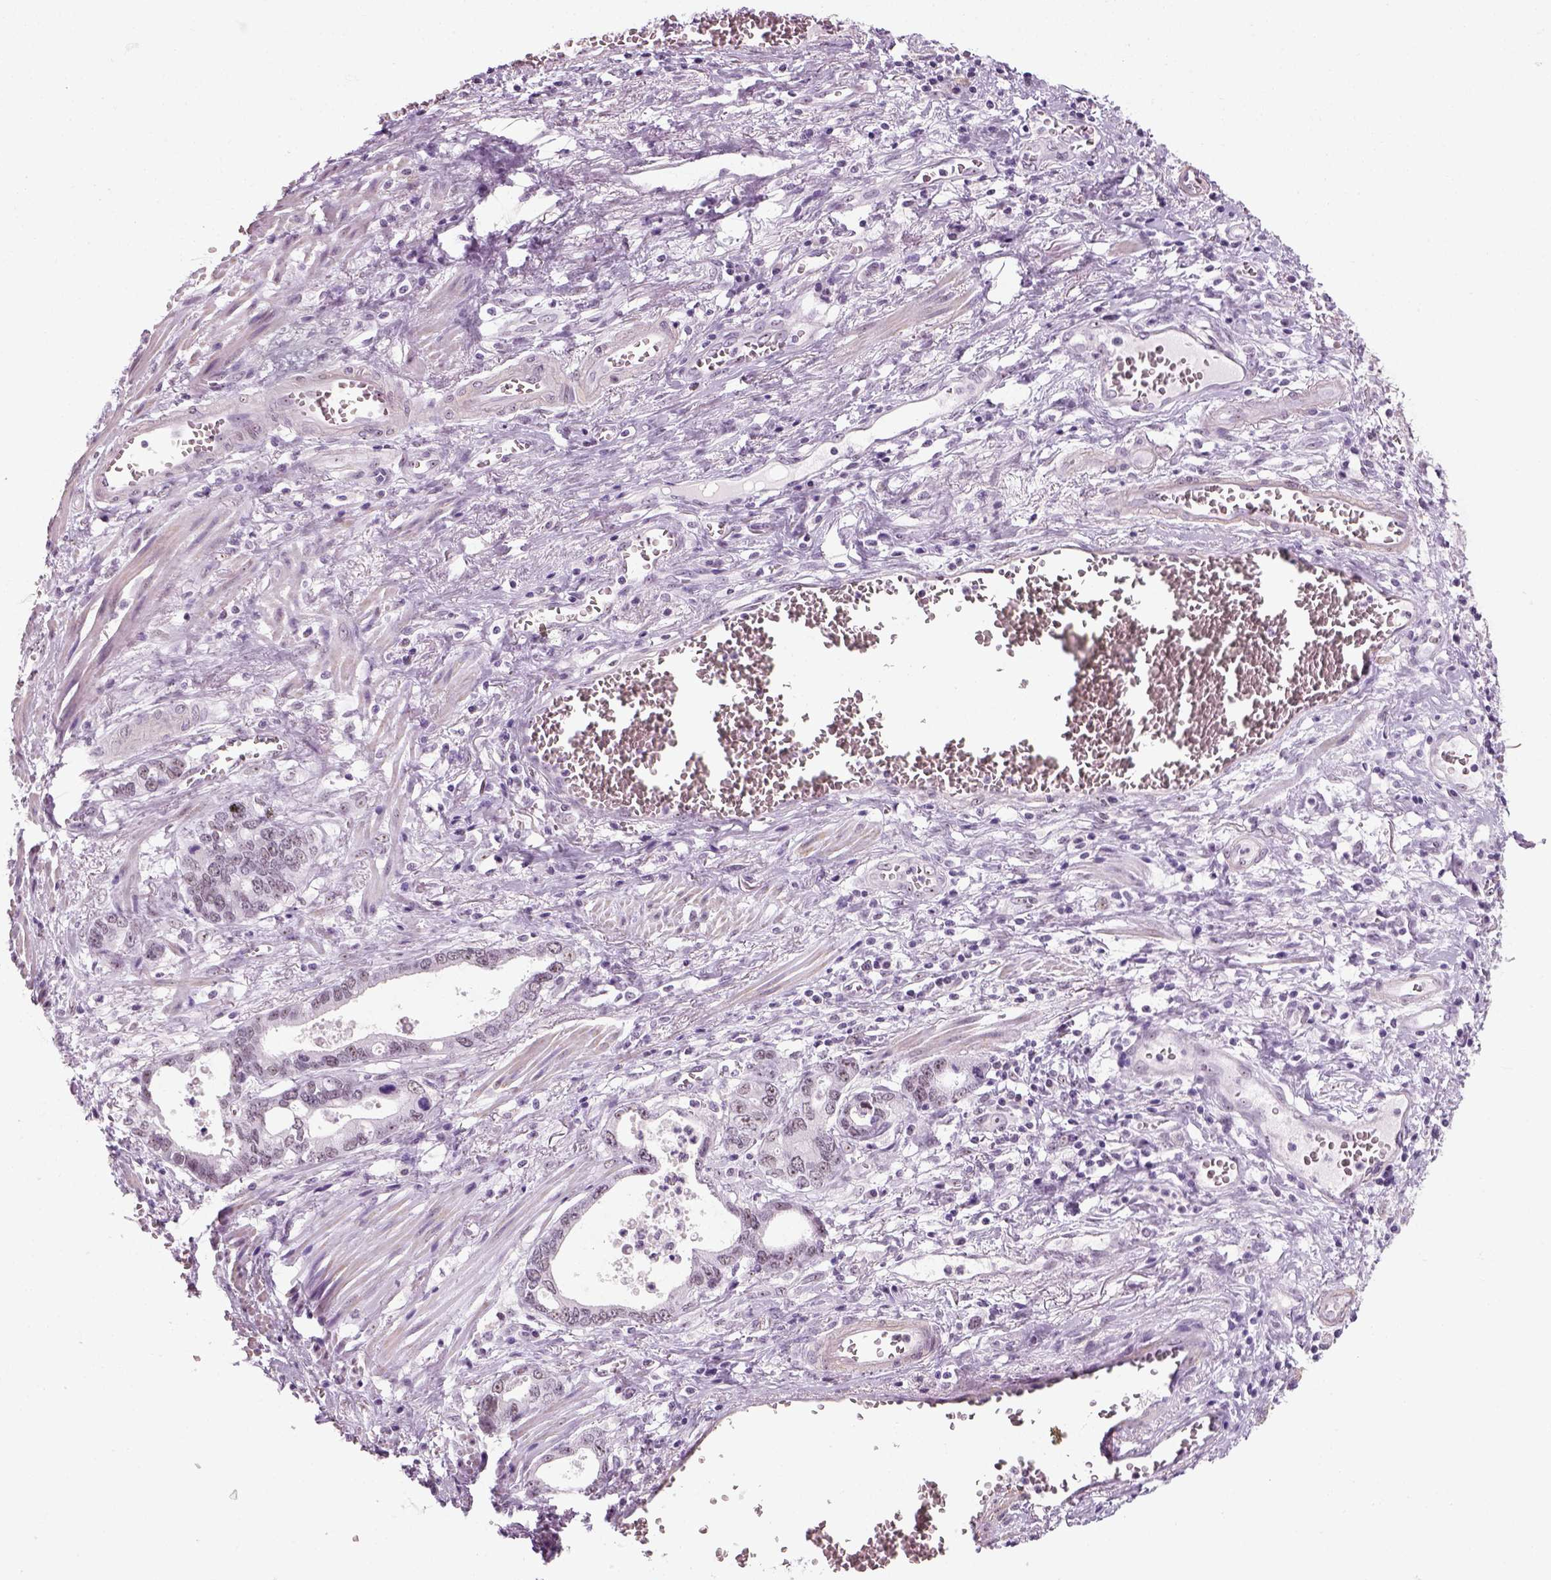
{"staining": {"intensity": "negative", "quantity": "none", "location": "none"}, "tissue": "stomach cancer", "cell_type": "Tumor cells", "image_type": "cancer", "snomed": [{"axis": "morphology", "description": "Normal tissue, NOS"}, {"axis": "morphology", "description": "Adenocarcinoma, NOS"}, {"axis": "topography", "description": "Esophagus"}, {"axis": "topography", "description": "Stomach, upper"}], "caption": "An IHC histopathology image of stomach cancer is shown. There is no staining in tumor cells of stomach cancer.", "gene": "ZNF865", "patient": {"sex": "male", "age": 74}}